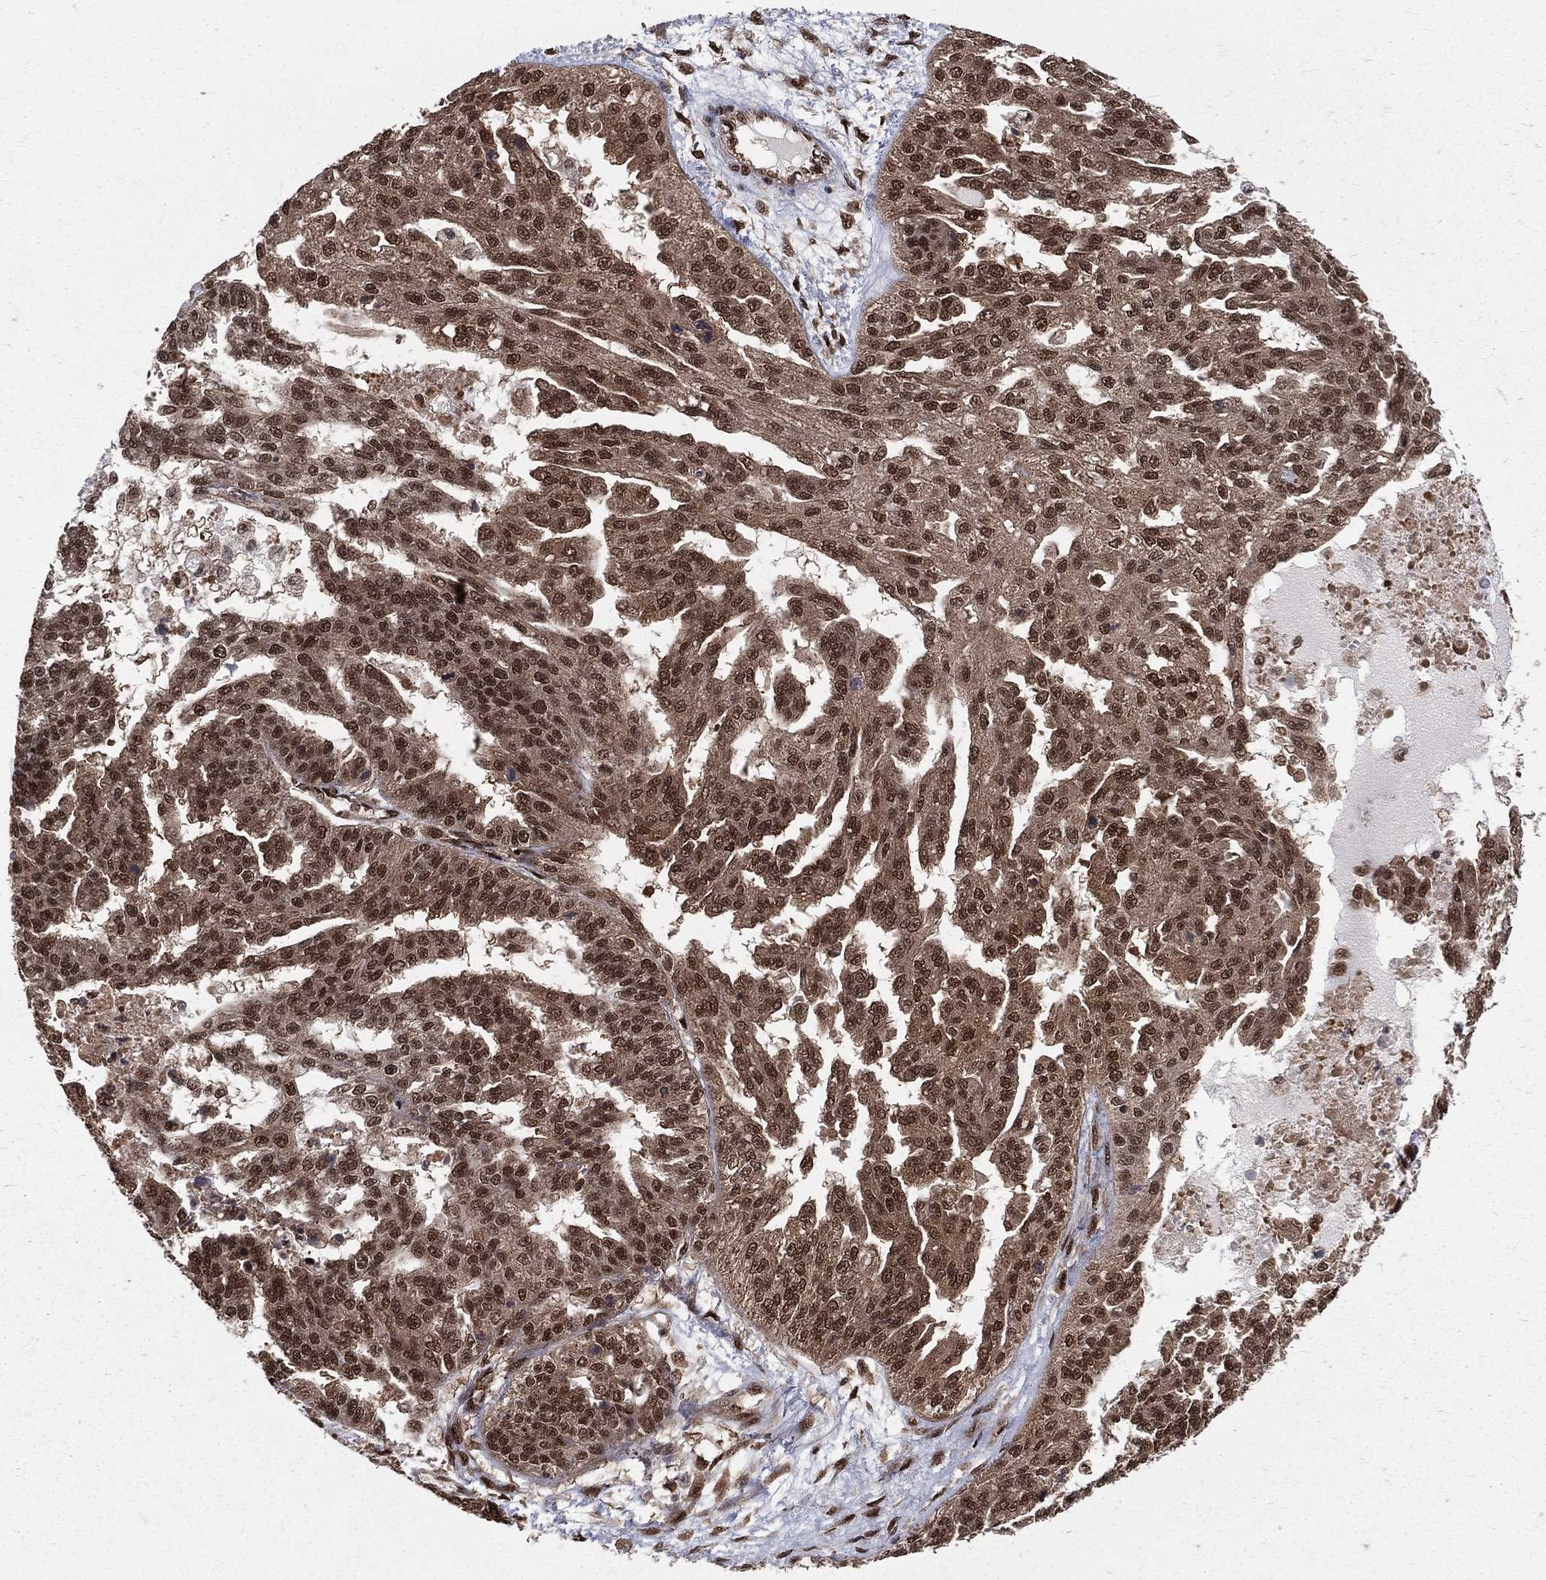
{"staining": {"intensity": "moderate", "quantity": ">75%", "location": "nuclear"}, "tissue": "ovarian cancer", "cell_type": "Tumor cells", "image_type": "cancer", "snomed": [{"axis": "morphology", "description": "Cystadenocarcinoma, serous, NOS"}, {"axis": "topography", "description": "Ovary"}], "caption": "Immunohistochemistry staining of ovarian cancer, which exhibits medium levels of moderate nuclear expression in approximately >75% of tumor cells indicating moderate nuclear protein staining. The staining was performed using DAB (brown) for protein detection and nuclei were counterstained in hematoxylin (blue).", "gene": "COPS4", "patient": {"sex": "female", "age": 58}}